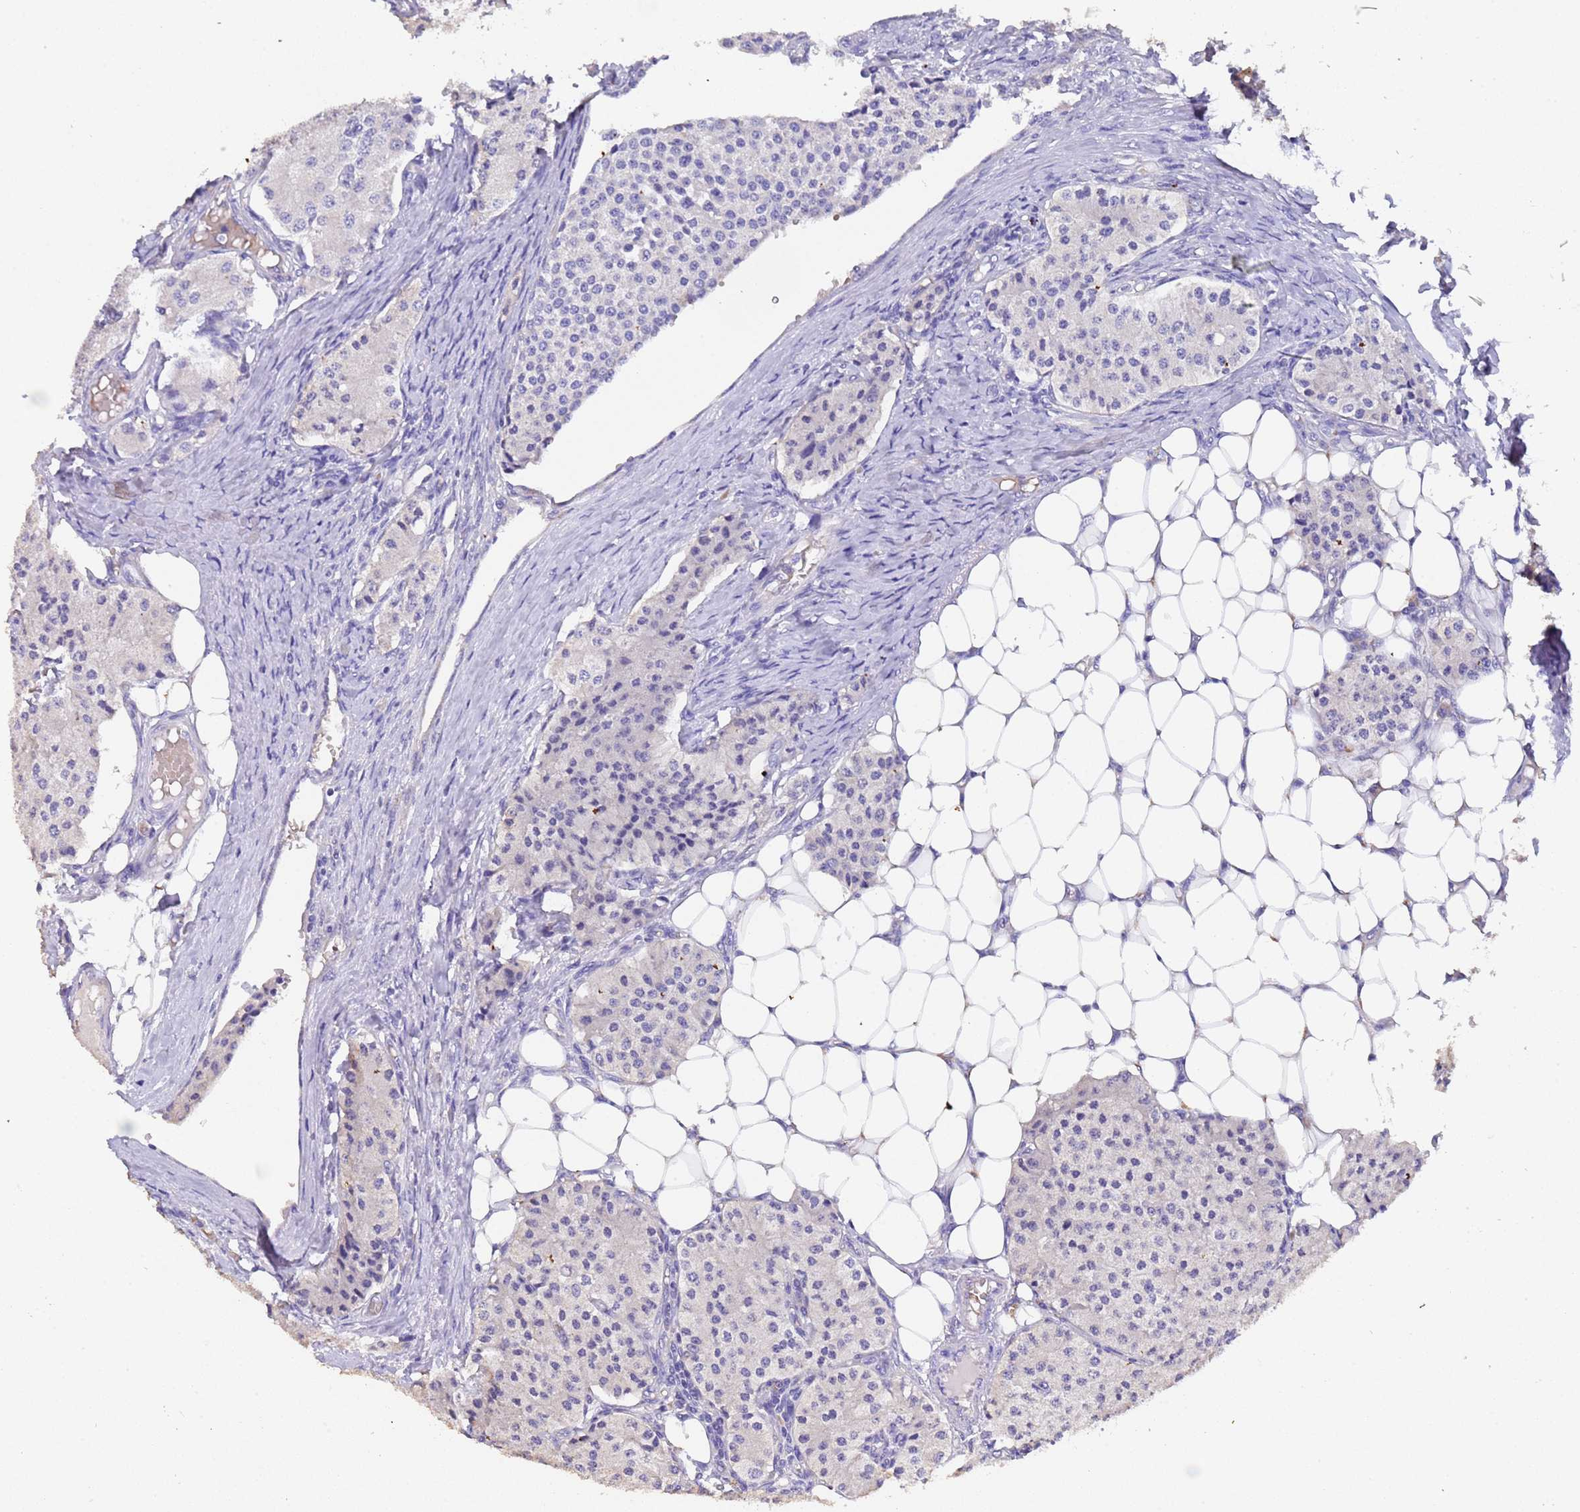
{"staining": {"intensity": "negative", "quantity": "none", "location": "none"}, "tissue": "carcinoid", "cell_type": "Tumor cells", "image_type": "cancer", "snomed": [{"axis": "morphology", "description": "Carcinoid, malignant, NOS"}, {"axis": "topography", "description": "Colon"}], "caption": "Protein analysis of malignant carcinoid shows no significant staining in tumor cells.", "gene": "SLC24A3", "patient": {"sex": "female", "age": 52}}